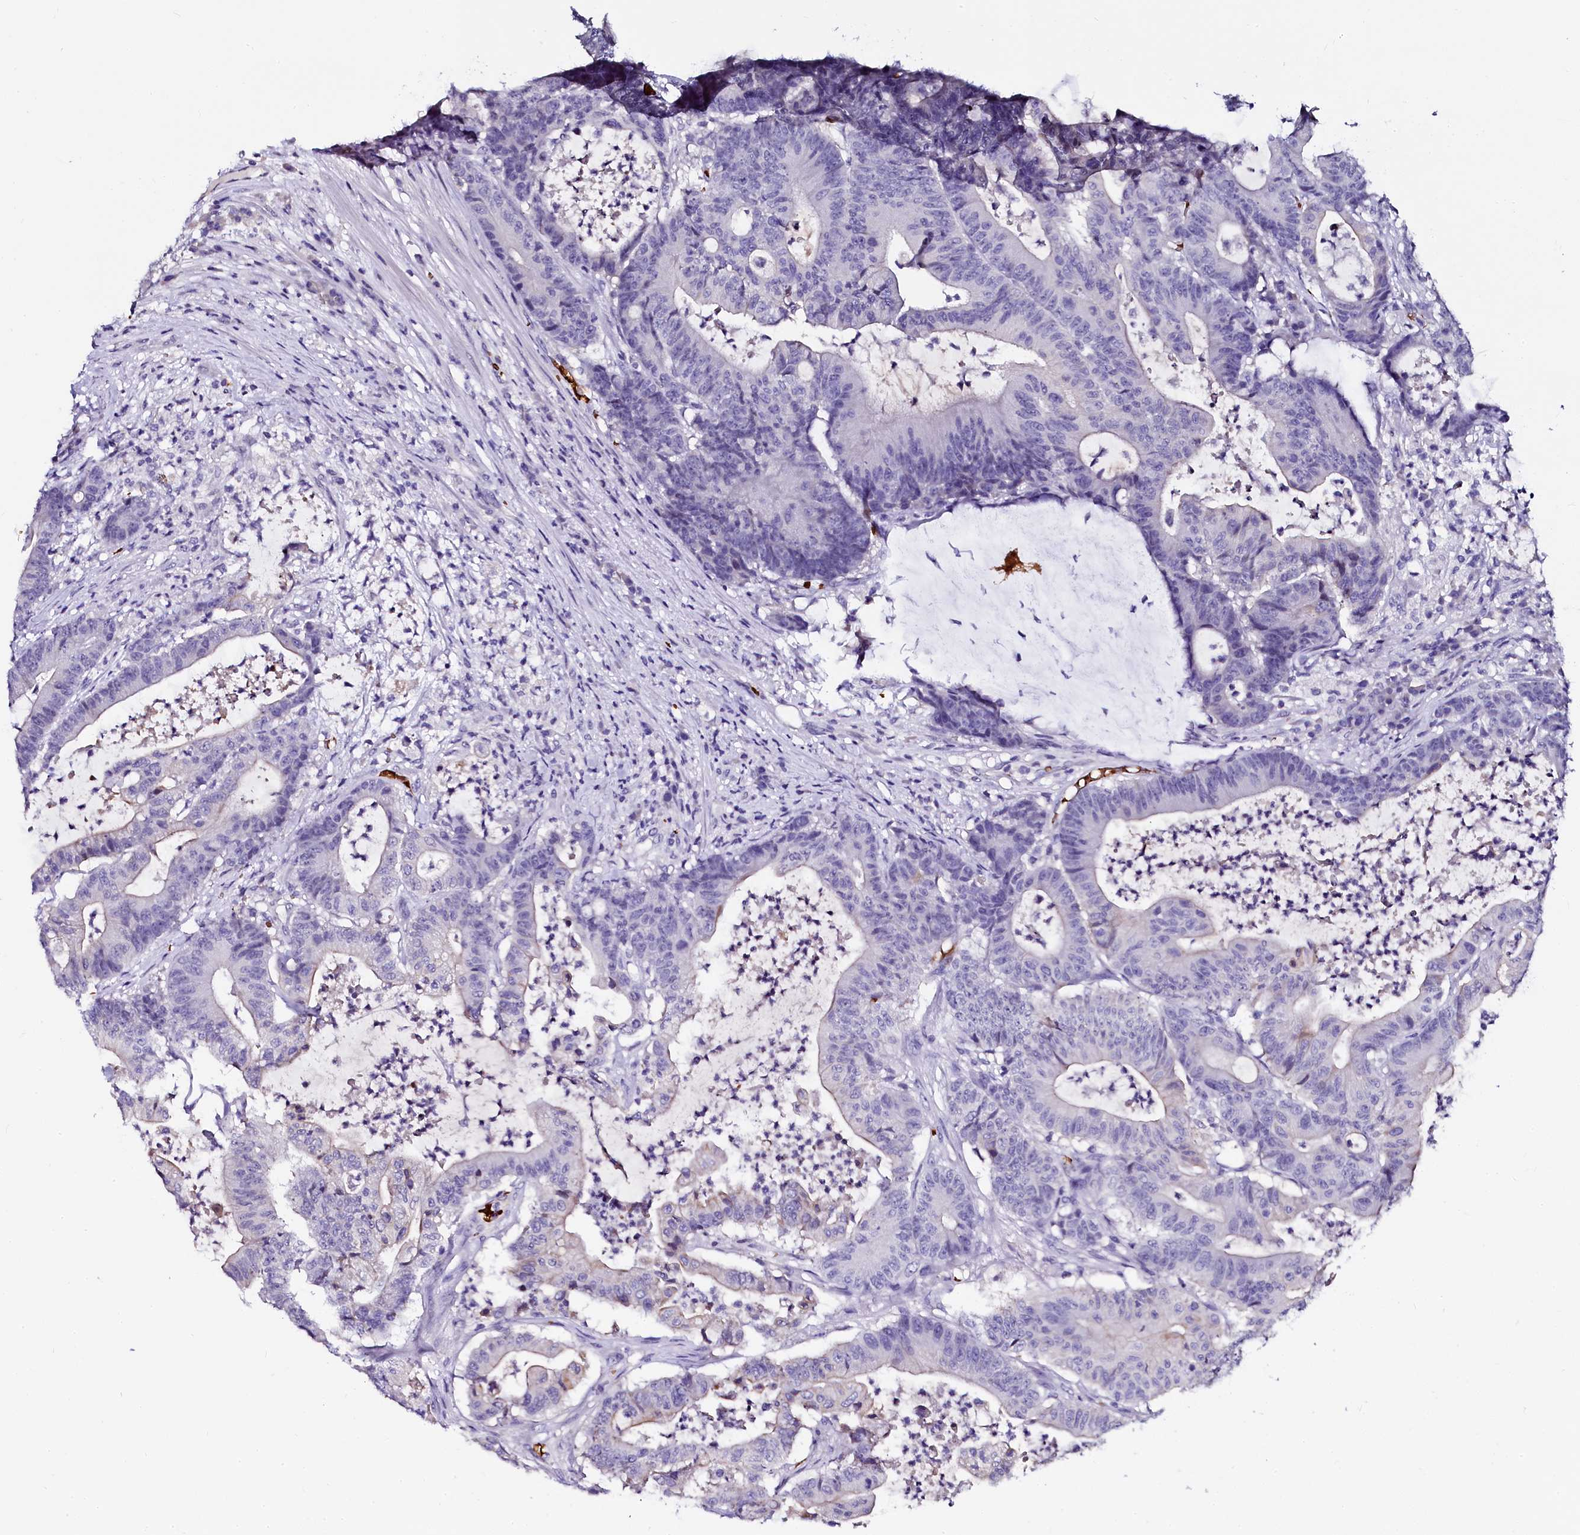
{"staining": {"intensity": "negative", "quantity": "none", "location": "none"}, "tissue": "colorectal cancer", "cell_type": "Tumor cells", "image_type": "cancer", "snomed": [{"axis": "morphology", "description": "Adenocarcinoma, NOS"}, {"axis": "topography", "description": "Colon"}], "caption": "Immunohistochemical staining of human colorectal cancer exhibits no significant expression in tumor cells.", "gene": "CTDSPL2", "patient": {"sex": "female", "age": 84}}